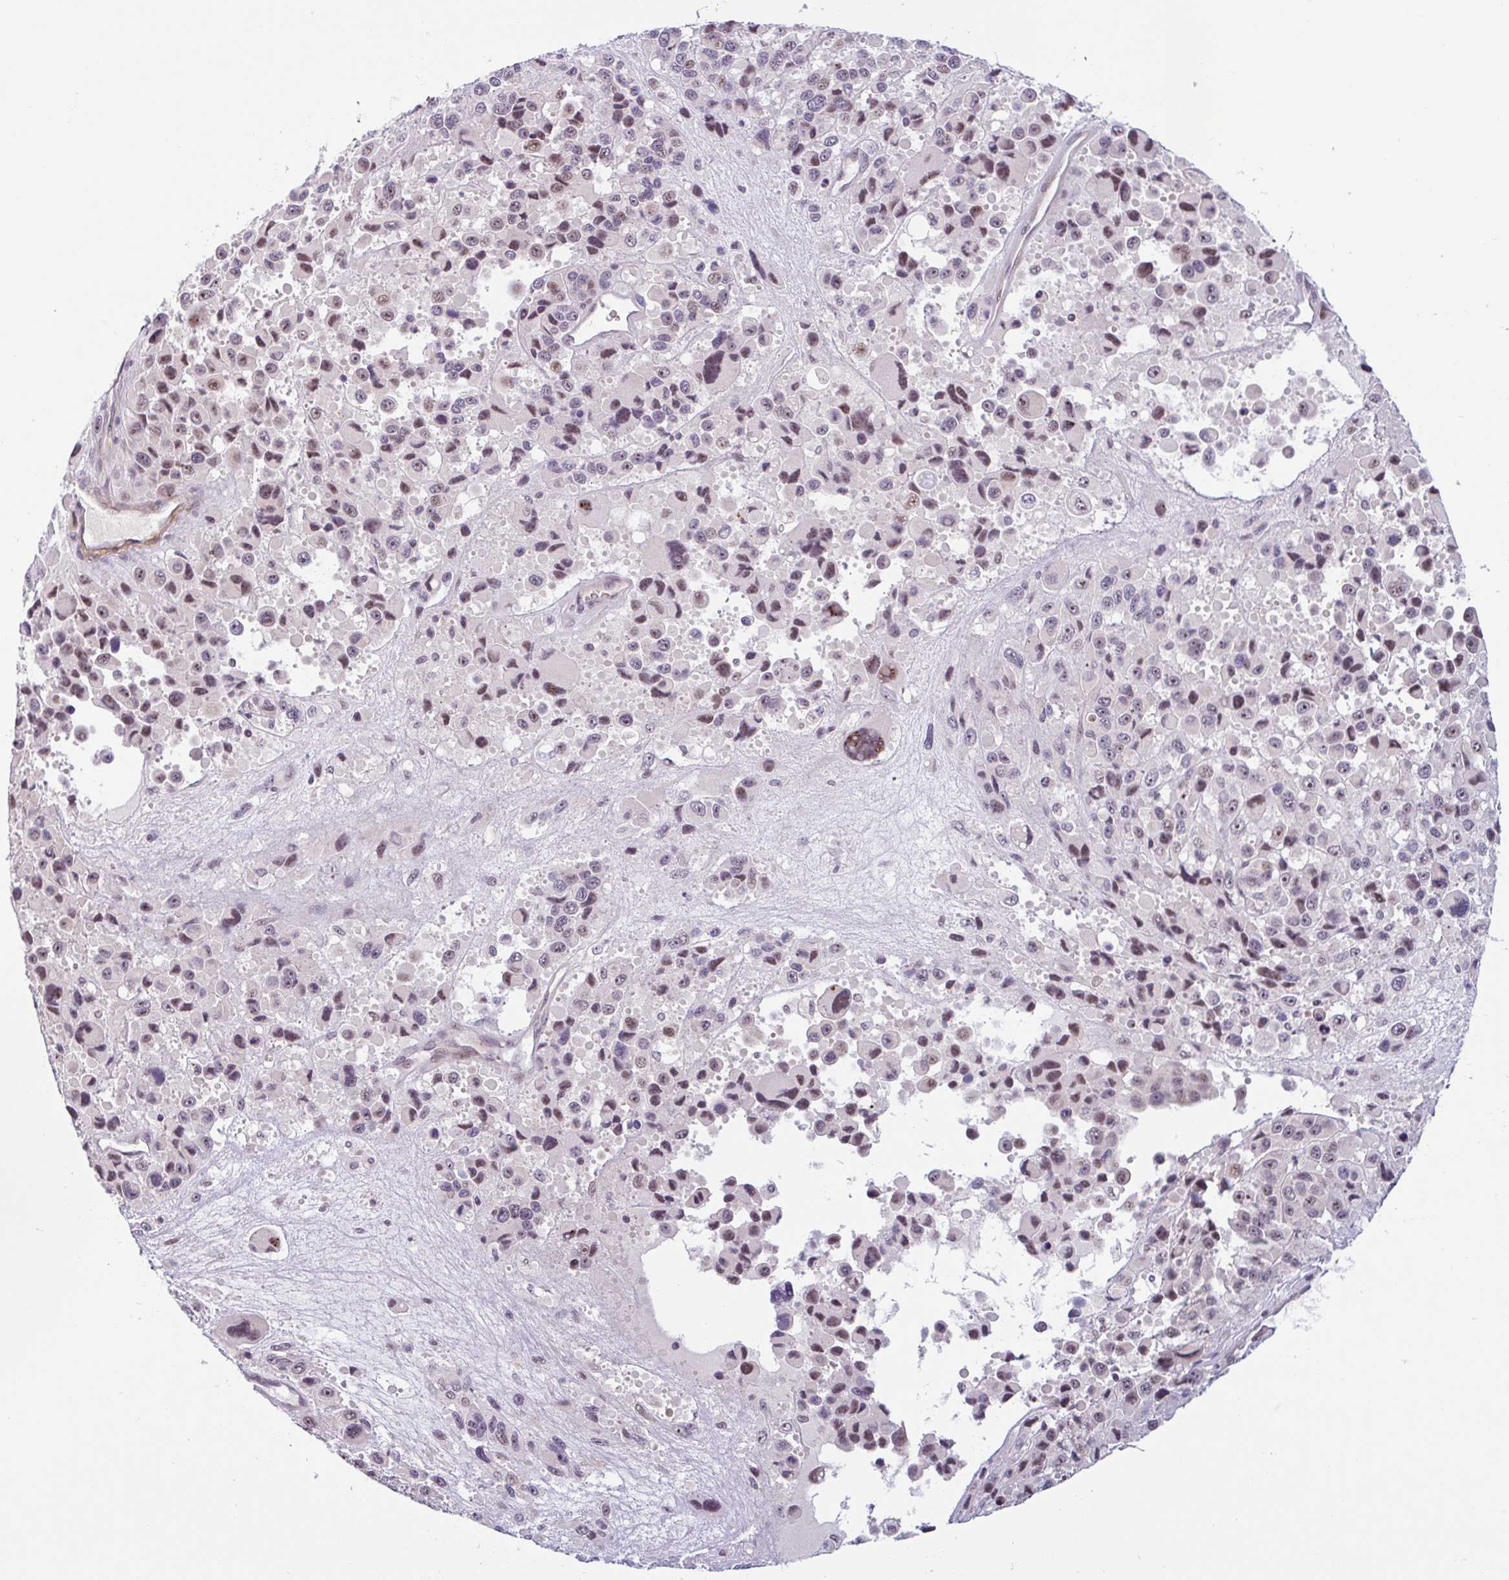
{"staining": {"intensity": "weak", "quantity": "25%-75%", "location": "nuclear"}, "tissue": "melanoma", "cell_type": "Tumor cells", "image_type": "cancer", "snomed": [{"axis": "morphology", "description": "Malignant melanoma, Metastatic site"}, {"axis": "topography", "description": "Lymph node"}], "caption": "Immunohistochemical staining of malignant melanoma (metastatic site) displays low levels of weak nuclear protein expression in approximately 25%-75% of tumor cells.", "gene": "TMEM119", "patient": {"sex": "female", "age": 65}}